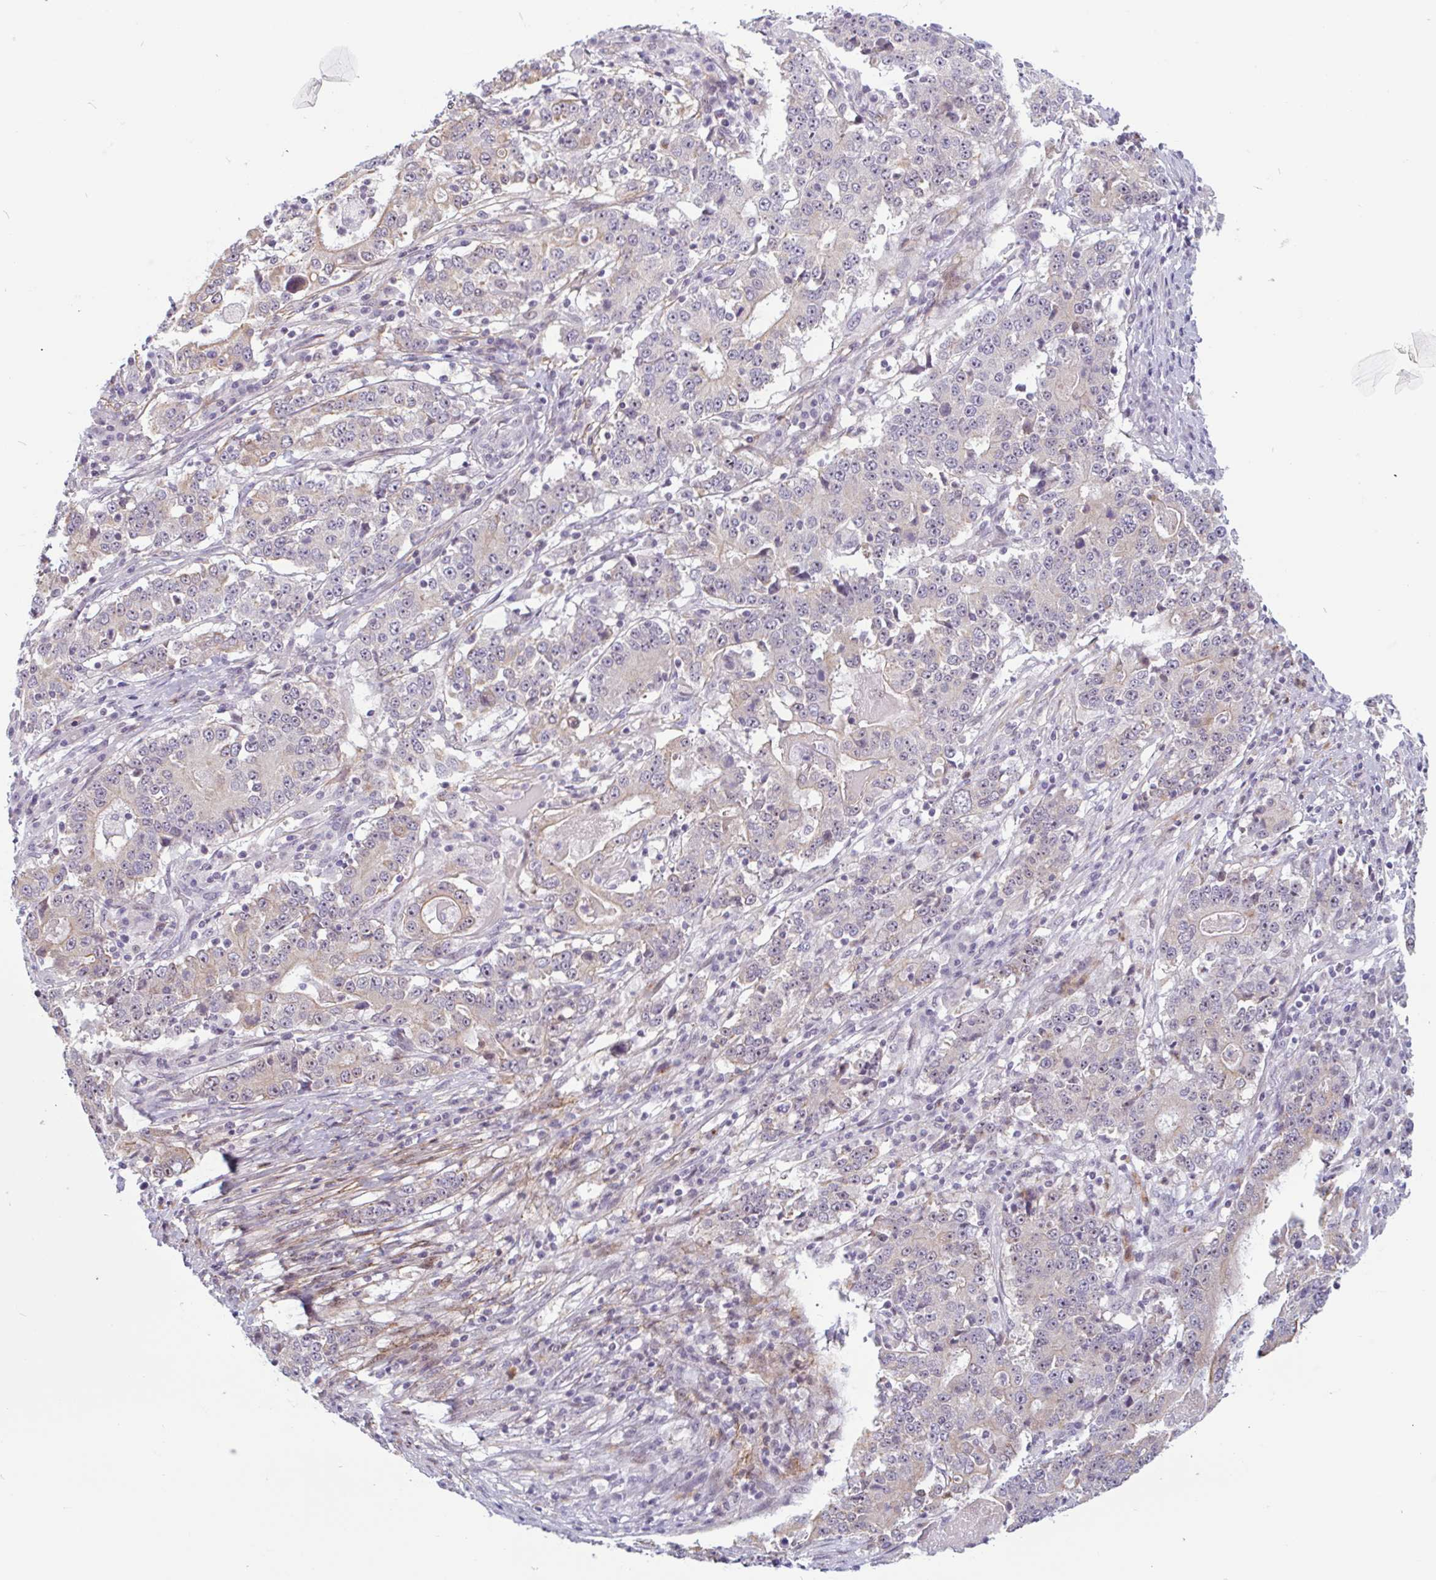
{"staining": {"intensity": "negative", "quantity": "none", "location": "none"}, "tissue": "stomach cancer", "cell_type": "Tumor cells", "image_type": "cancer", "snomed": [{"axis": "morphology", "description": "Adenocarcinoma, NOS"}, {"axis": "topography", "description": "Stomach"}], "caption": "High power microscopy histopathology image of an immunohistochemistry histopathology image of stomach cancer (adenocarcinoma), revealing no significant positivity in tumor cells.", "gene": "TMEM119", "patient": {"sex": "male", "age": 59}}